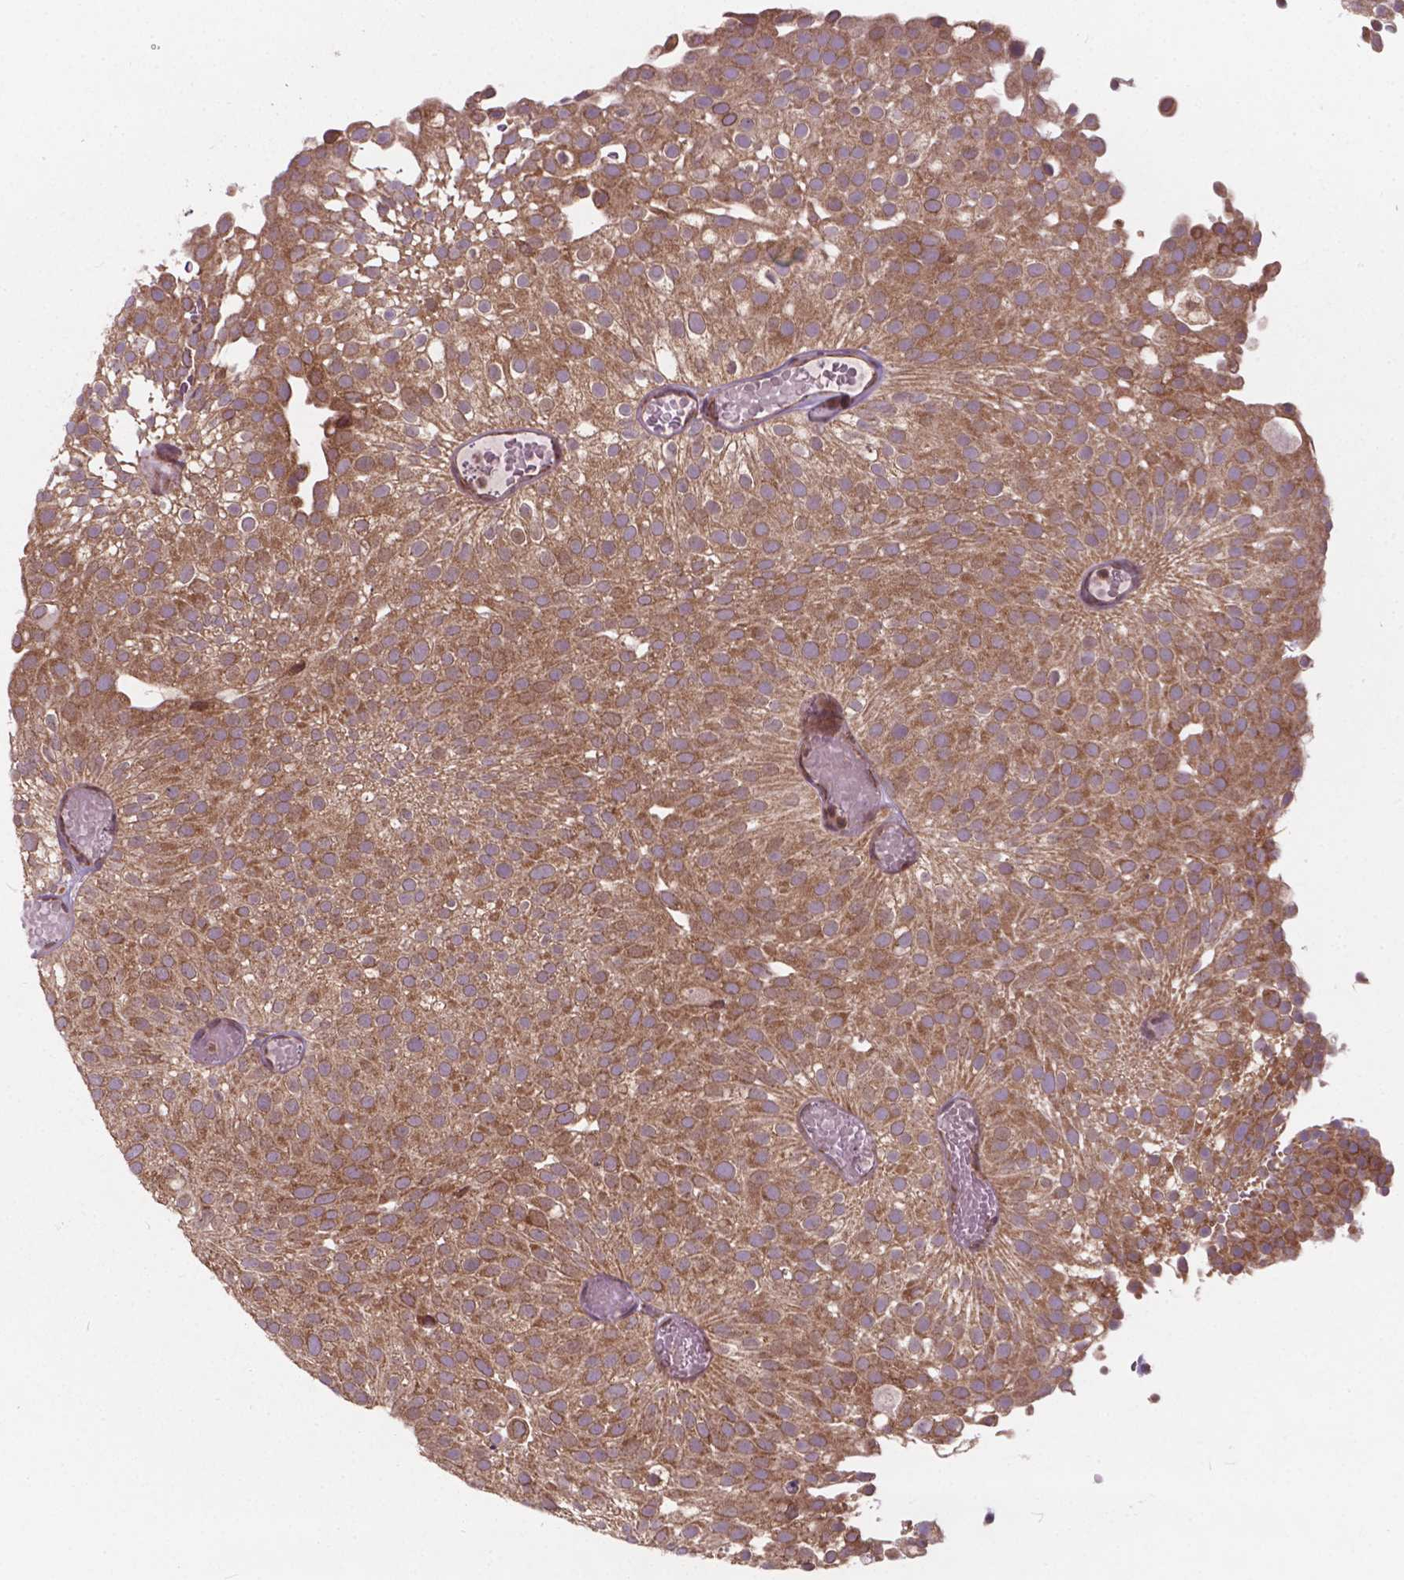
{"staining": {"intensity": "moderate", "quantity": ">75%", "location": "cytoplasmic/membranous,nuclear"}, "tissue": "urothelial cancer", "cell_type": "Tumor cells", "image_type": "cancer", "snomed": [{"axis": "morphology", "description": "Urothelial carcinoma, Low grade"}, {"axis": "topography", "description": "Urinary bladder"}], "caption": "Urothelial carcinoma (low-grade) stained with a protein marker reveals moderate staining in tumor cells.", "gene": "MRPL33", "patient": {"sex": "male", "age": 78}}